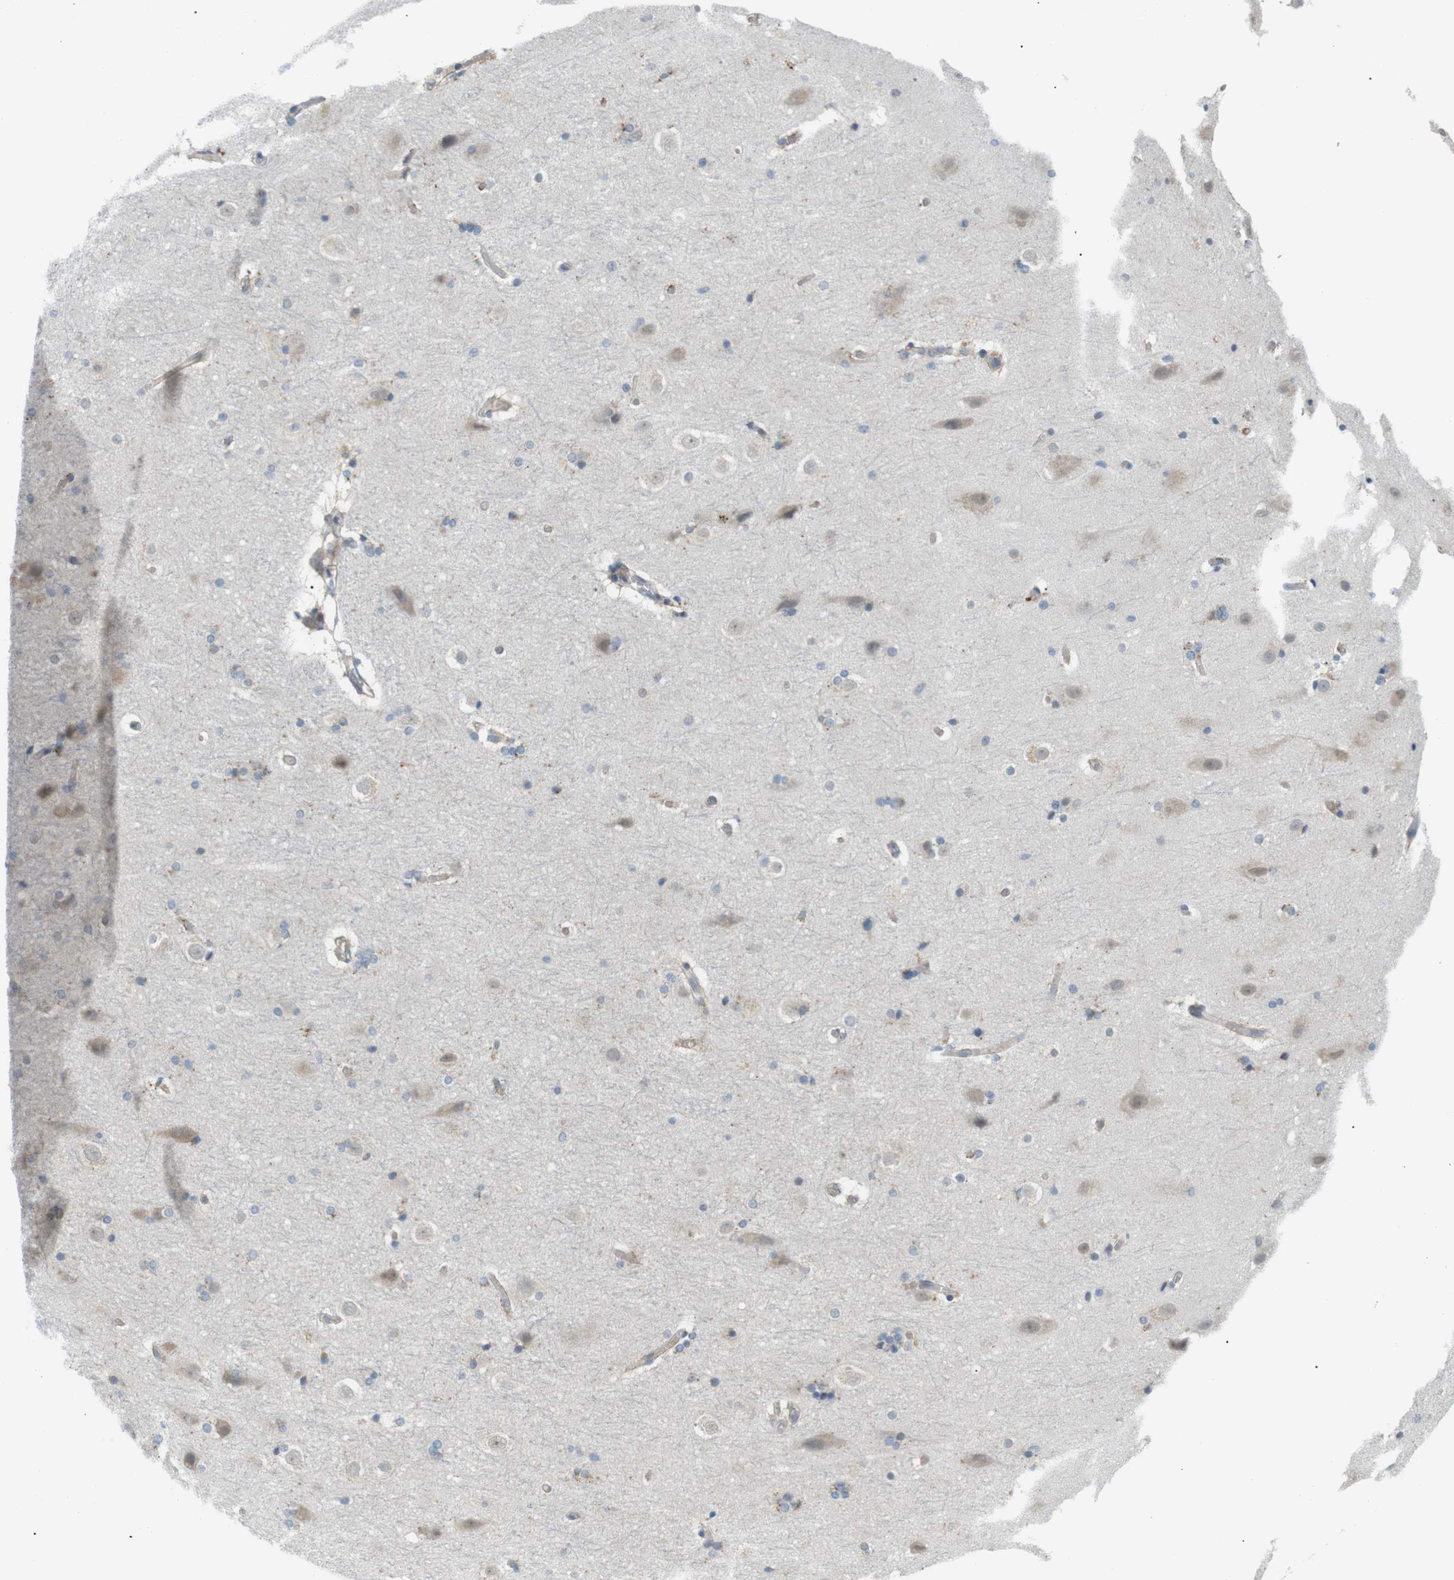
{"staining": {"intensity": "weak", "quantity": "<25%", "location": "cytoplasmic/membranous"}, "tissue": "hippocampus", "cell_type": "Glial cells", "image_type": "normal", "snomed": [{"axis": "morphology", "description": "Normal tissue, NOS"}, {"axis": "topography", "description": "Hippocampus"}], "caption": "Immunohistochemistry photomicrograph of normal hippocampus stained for a protein (brown), which exhibits no staining in glial cells.", "gene": "B4GALNT2", "patient": {"sex": "female", "age": 19}}